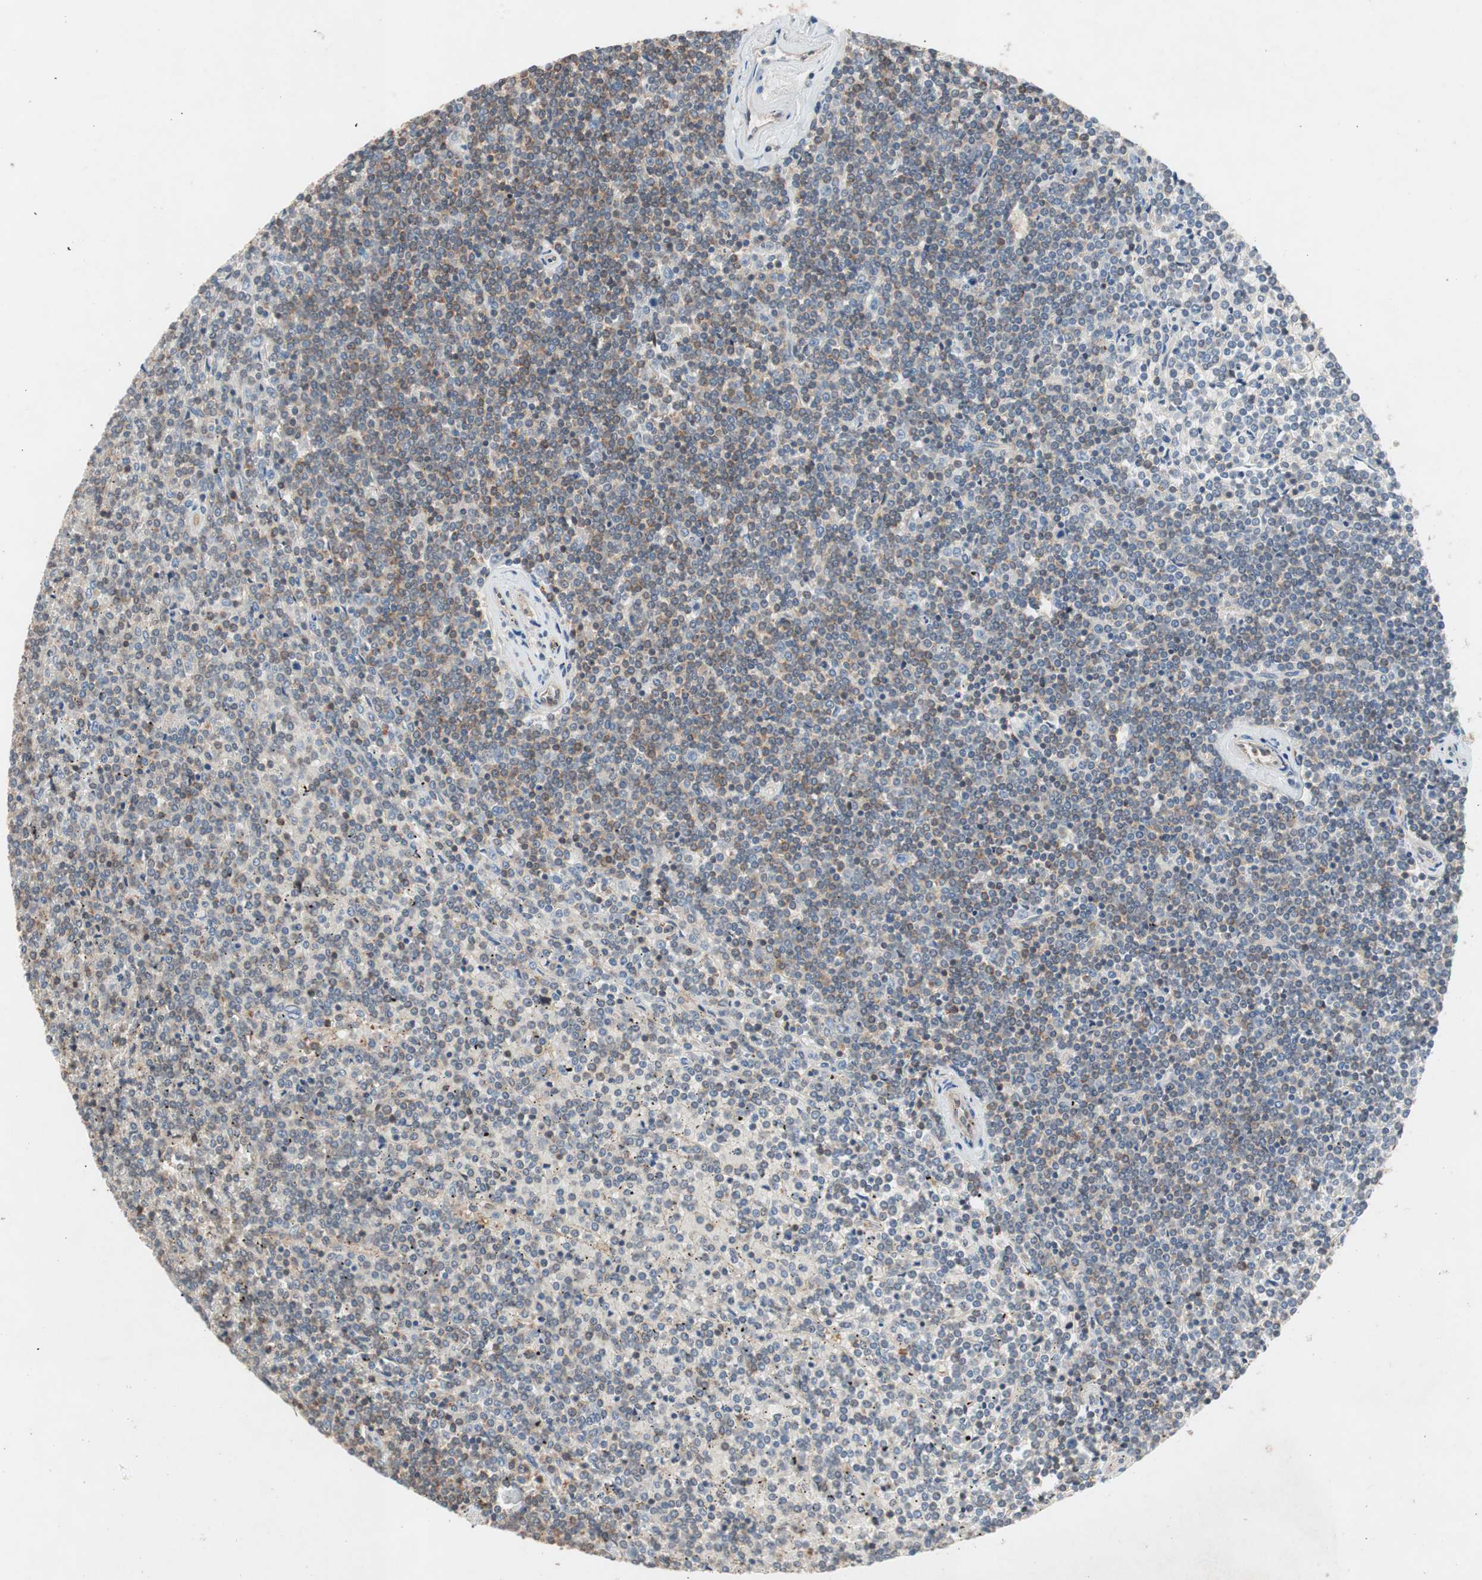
{"staining": {"intensity": "moderate", "quantity": "25%-75%", "location": "cytoplasmic/membranous"}, "tissue": "lymphoma", "cell_type": "Tumor cells", "image_type": "cancer", "snomed": [{"axis": "morphology", "description": "Malignant lymphoma, non-Hodgkin's type, Low grade"}, {"axis": "topography", "description": "Spleen"}], "caption": "Protein analysis of low-grade malignant lymphoma, non-Hodgkin's type tissue displays moderate cytoplasmic/membranous expression in approximately 25%-75% of tumor cells.", "gene": "GALT", "patient": {"sex": "female", "age": 19}}